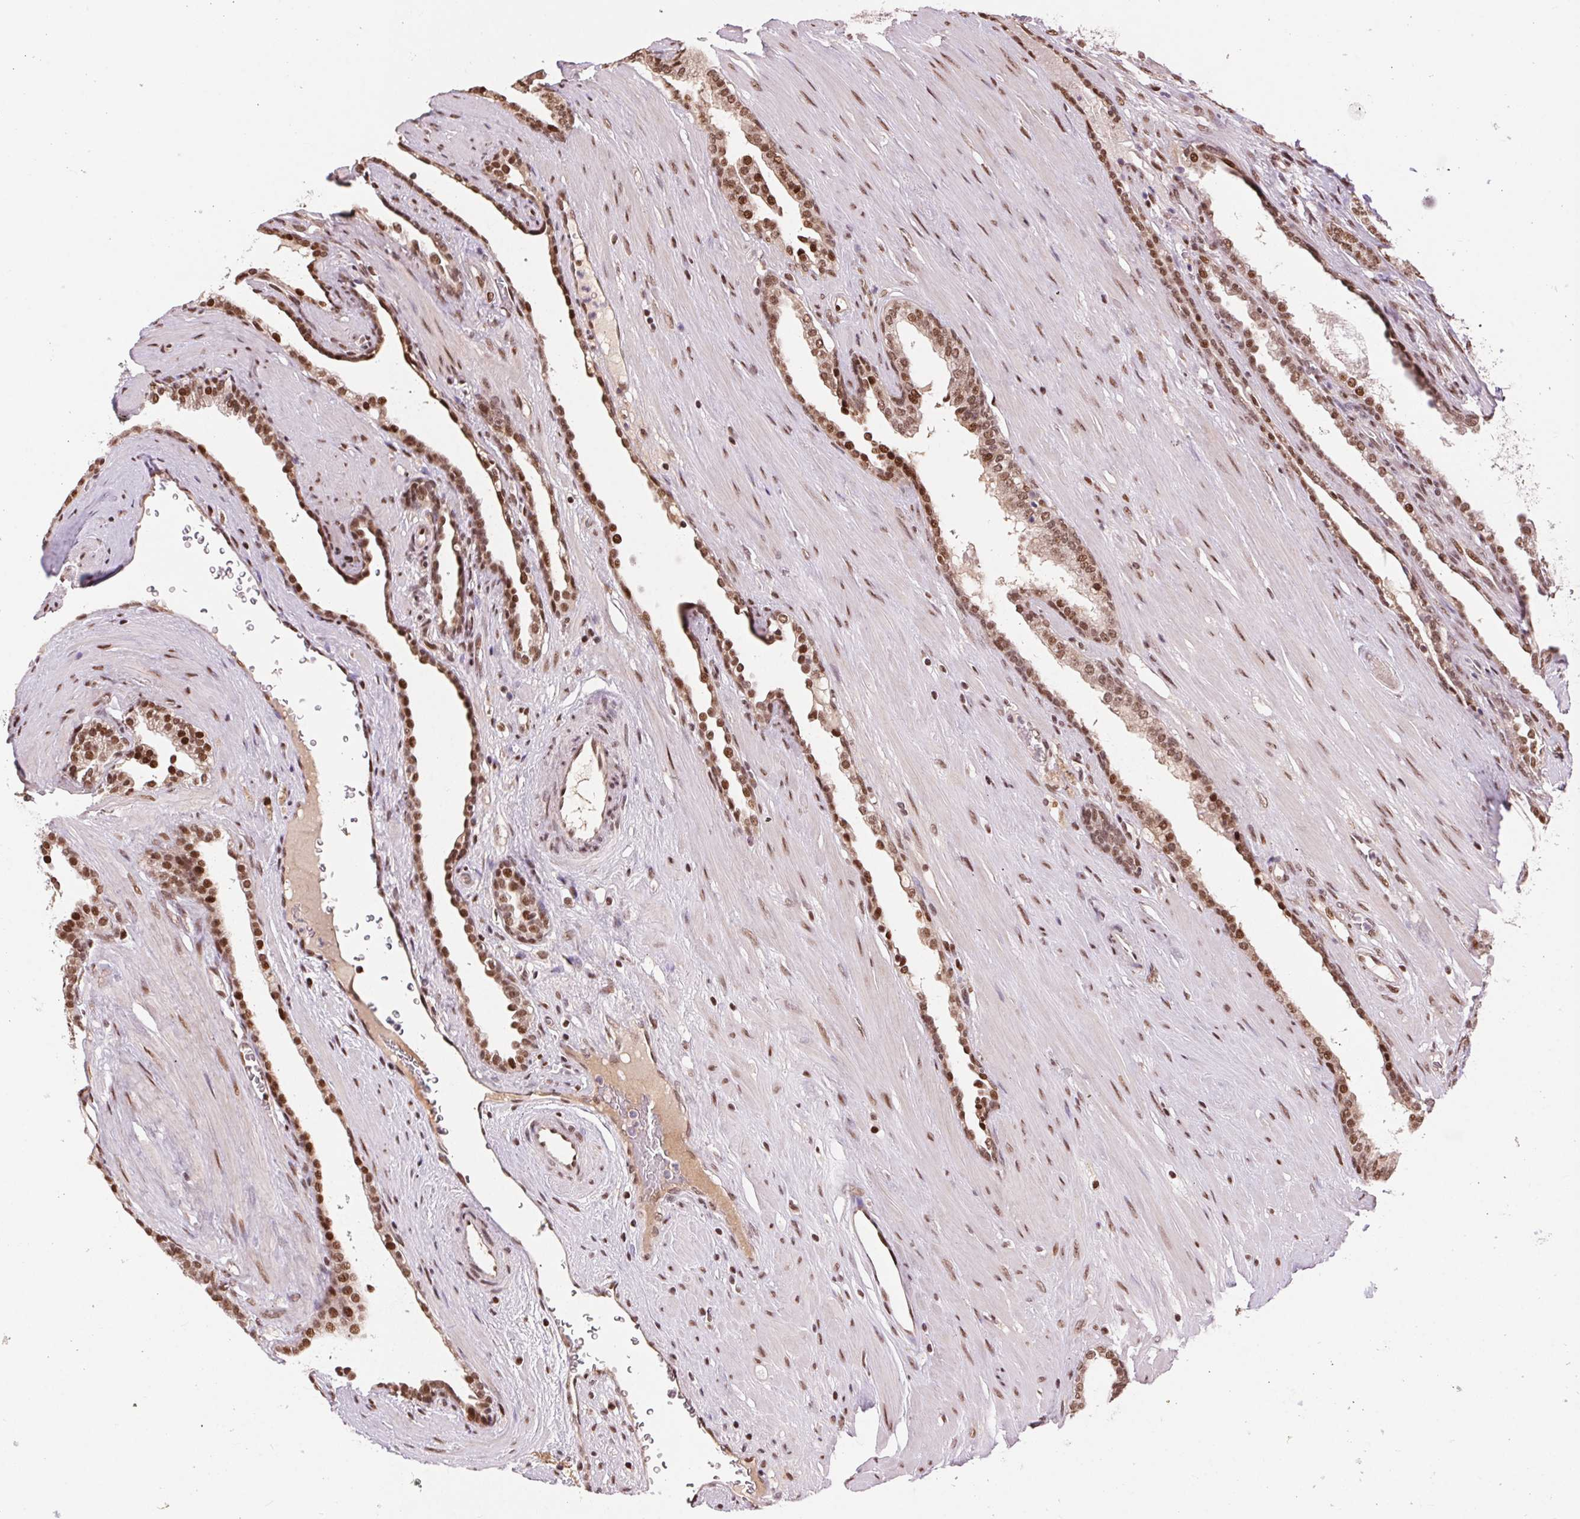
{"staining": {"intensity": "moderate", "quantity": ">75%", "location": "nuclear"}, "tissue": "prostate cancer", "cell_type": "Tumor cells", "image_type": "cancer", "snomed": [{"axis": "morphology", "description": "Adenocarcinoma, High grade"}, {"axis": "topography", "description": "Prostate"}], "caption": "Immunohistochemical staining of human prostate cancer exhibits moderate nuclear protein expression in about >75% of tumor cells. (DAB (3,3'-diaminobenzidine) IHC, brown staining for protein, blue staining for nuclei).", "gene": "RAD23A", "patient": {"sex": "male", "age": 58}}